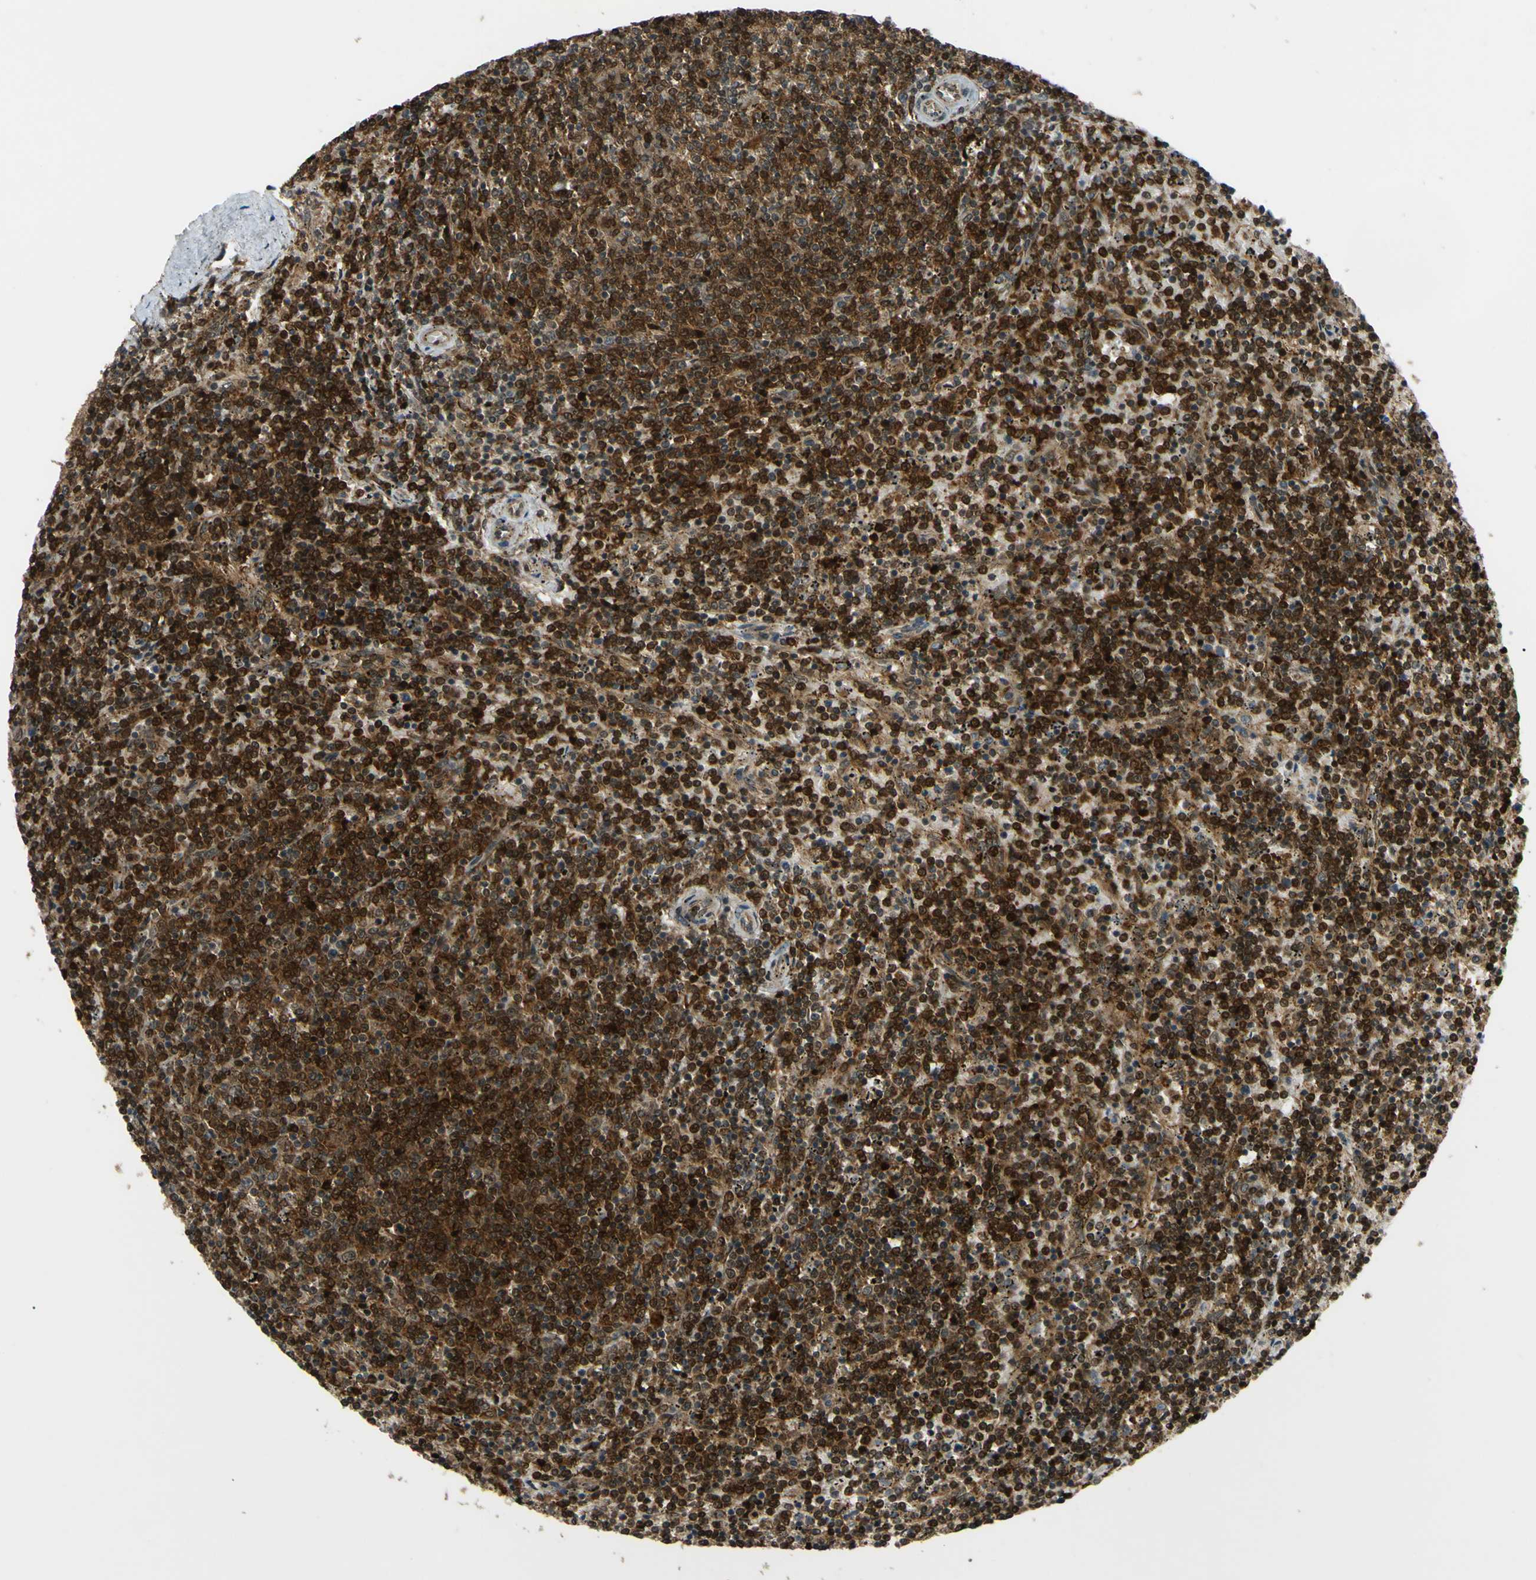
{"staining": {"intensity": "strong", "quantity": ">75%", "location": "cytoplasmic/membranous,nuclear"}, "tissue": "lymphoma", "cell_type": "Tumor cells", "image_type": "cancer", "snomed": [{"axis": "morphology", "description": "Malignant lymphoma, non-Hodgkin's type, Low grade"}, {"axis": "topography", "description": "Spleen"}], "caption": "This micrograph displays lymphoma stained with IHC to label a protein in brown. The cytoplasmic/membranous and nuclear of tumor cells show strong positivity for the protein. Nuclei are counter-stained blue.", "gene": "ABCC8", "patient": {"sex": "female", "age": 50}}